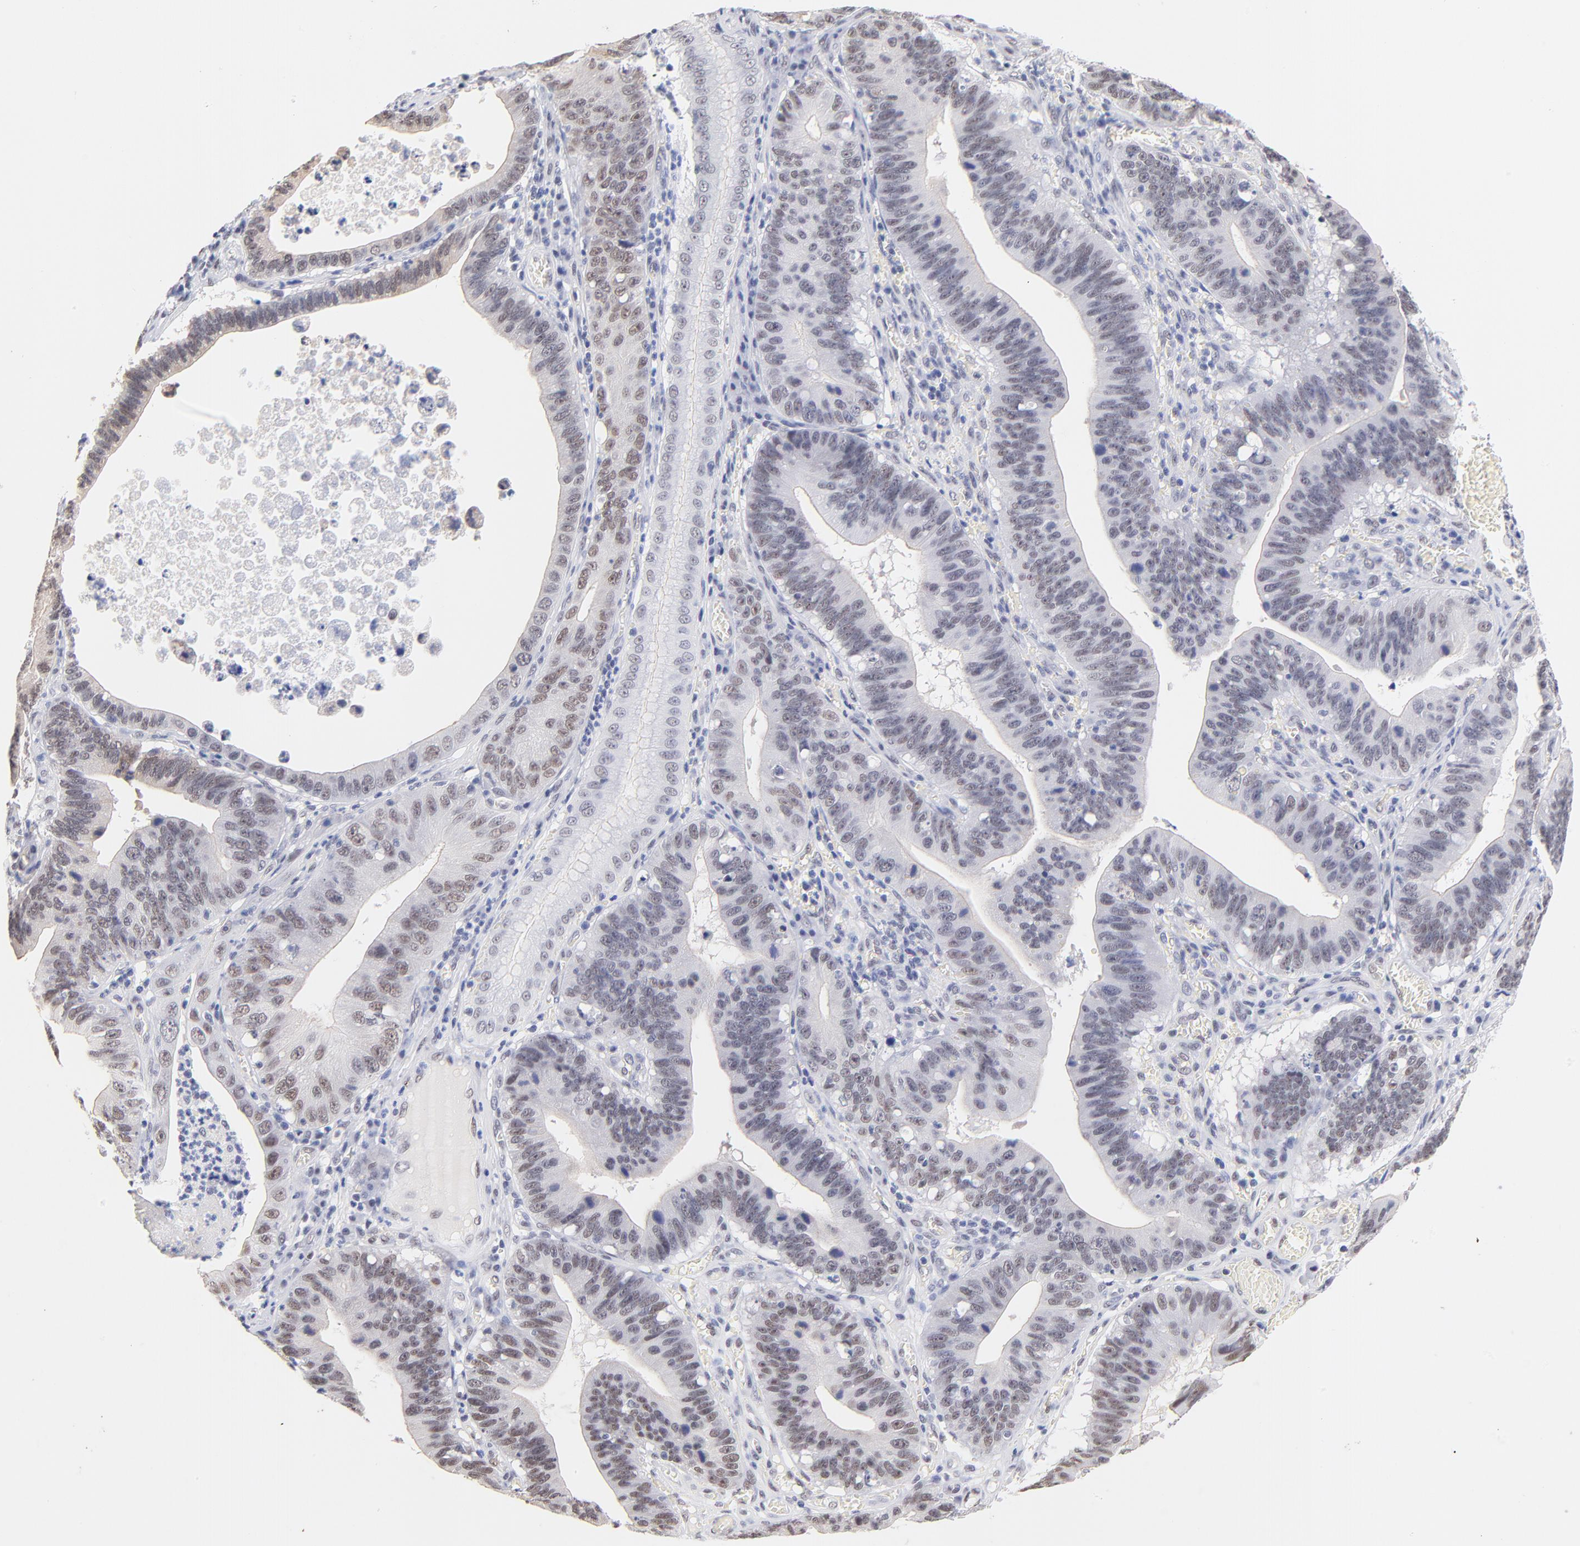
{"staining": {"intensity": "weak", "quantity": ">75%", "location": "nuclear"}, "tissue": "stomach cancer", "cell_type": "Tumor cells", "image_type": "cancer", "snomed": [{"axis": "morphology", "description": "Adenocarcinoma, NOS"}, {"axis": "topography", "description": "Stomach"}, {"axis": "topography", "description": "Gastric cardia"}], "caption": "Immunohistochemical staining of stomach cancer (adenocarcinoma) displays weak nuclear protein staining in approximately >75% of tumor cells.", "gene": "ZNF74", "patient": {"sex": "male", "age": 59}}